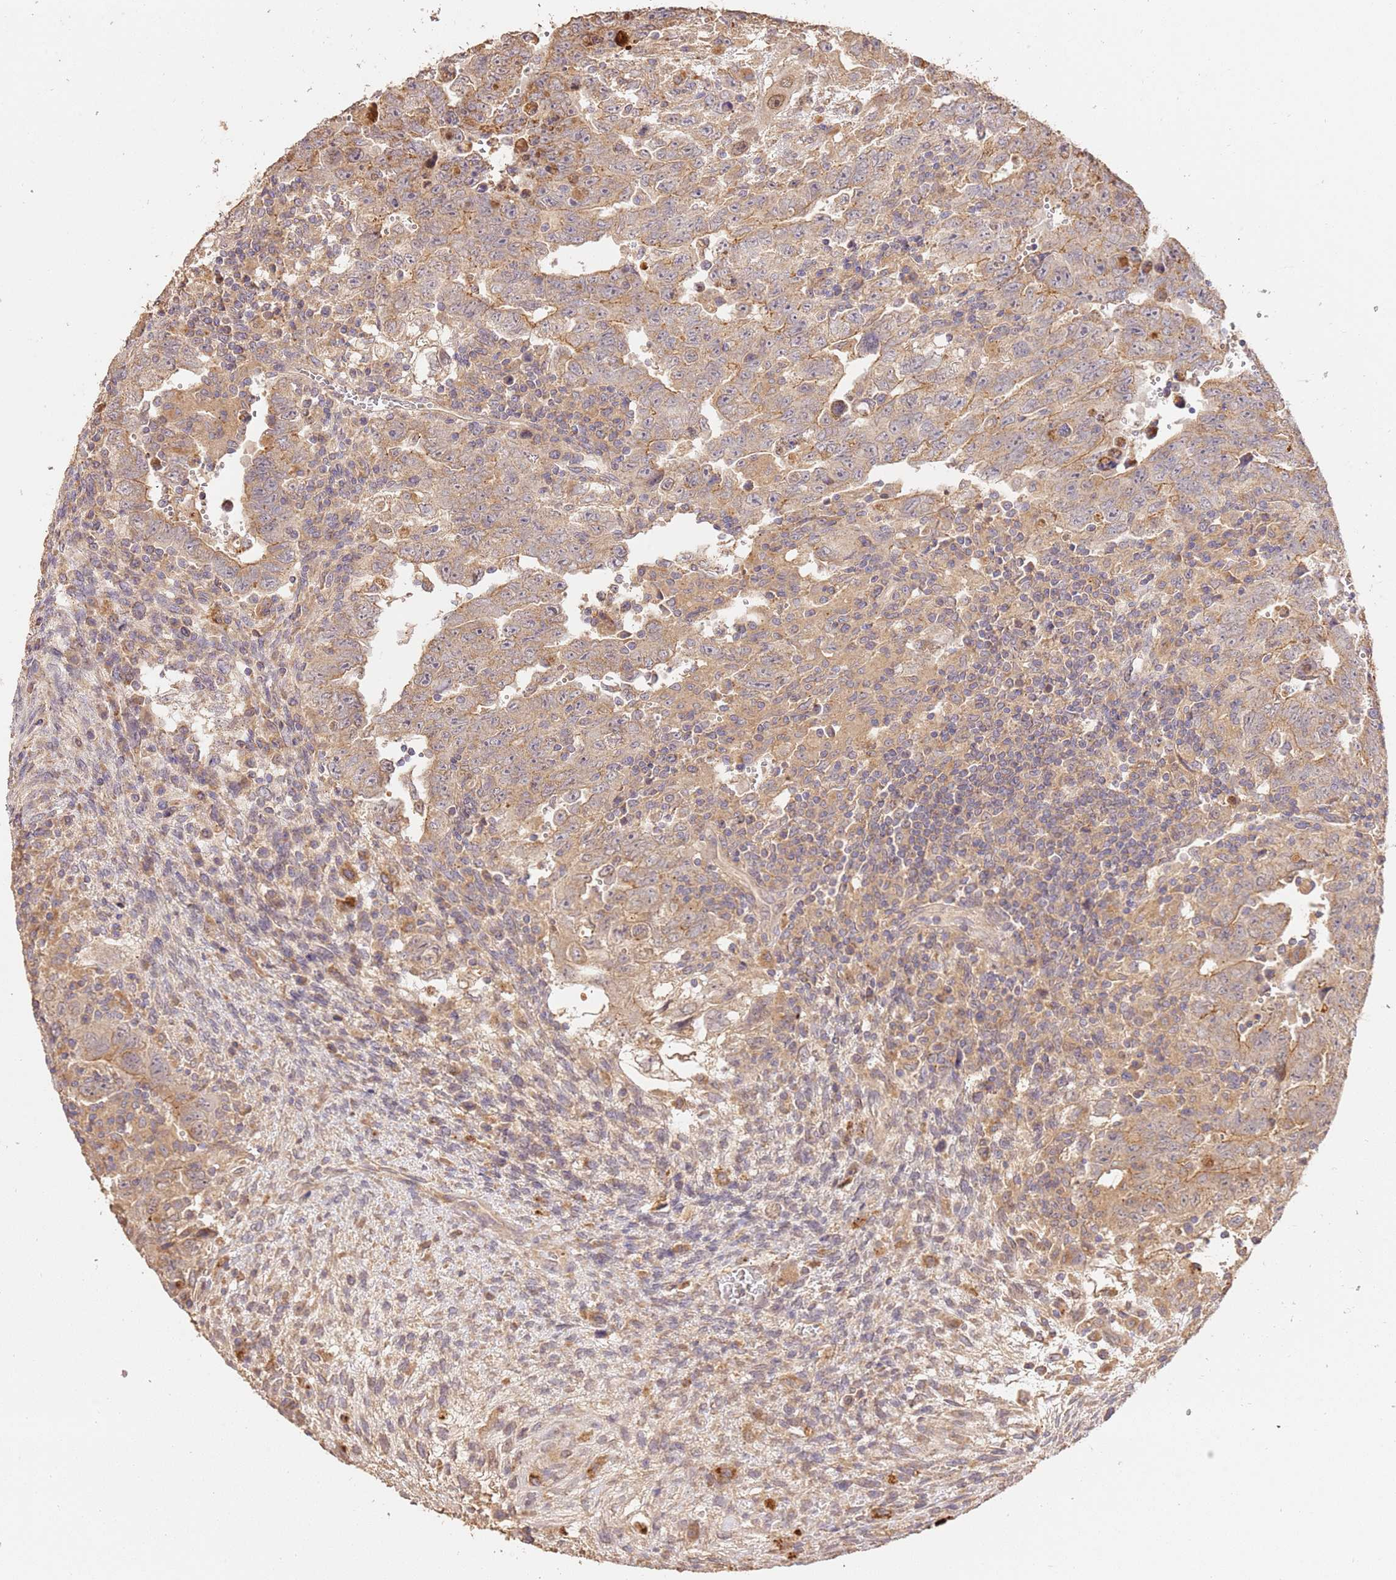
{"staining": {"intensity": "weak", "quantity": "25%-75%", "location": "cytoplasmic/membranous"}, "tissue": "testis cancer", "cell_type": "Tumor cells", "image_type": "cancer", "snomed": [{"axis": "morphology", "description": "Carcinoma, Embryonal, NOS"}, {"axis": "topography", "description": "Testis"}], "caption": "The photomicrograph shows a brown stain indicating the presence of a protein in the cytoplasmic/membranous of tumor cells in testis embryonal carcinoma.", "gene": "CEP55", "patient": {"sex": "male", "age": 28}}